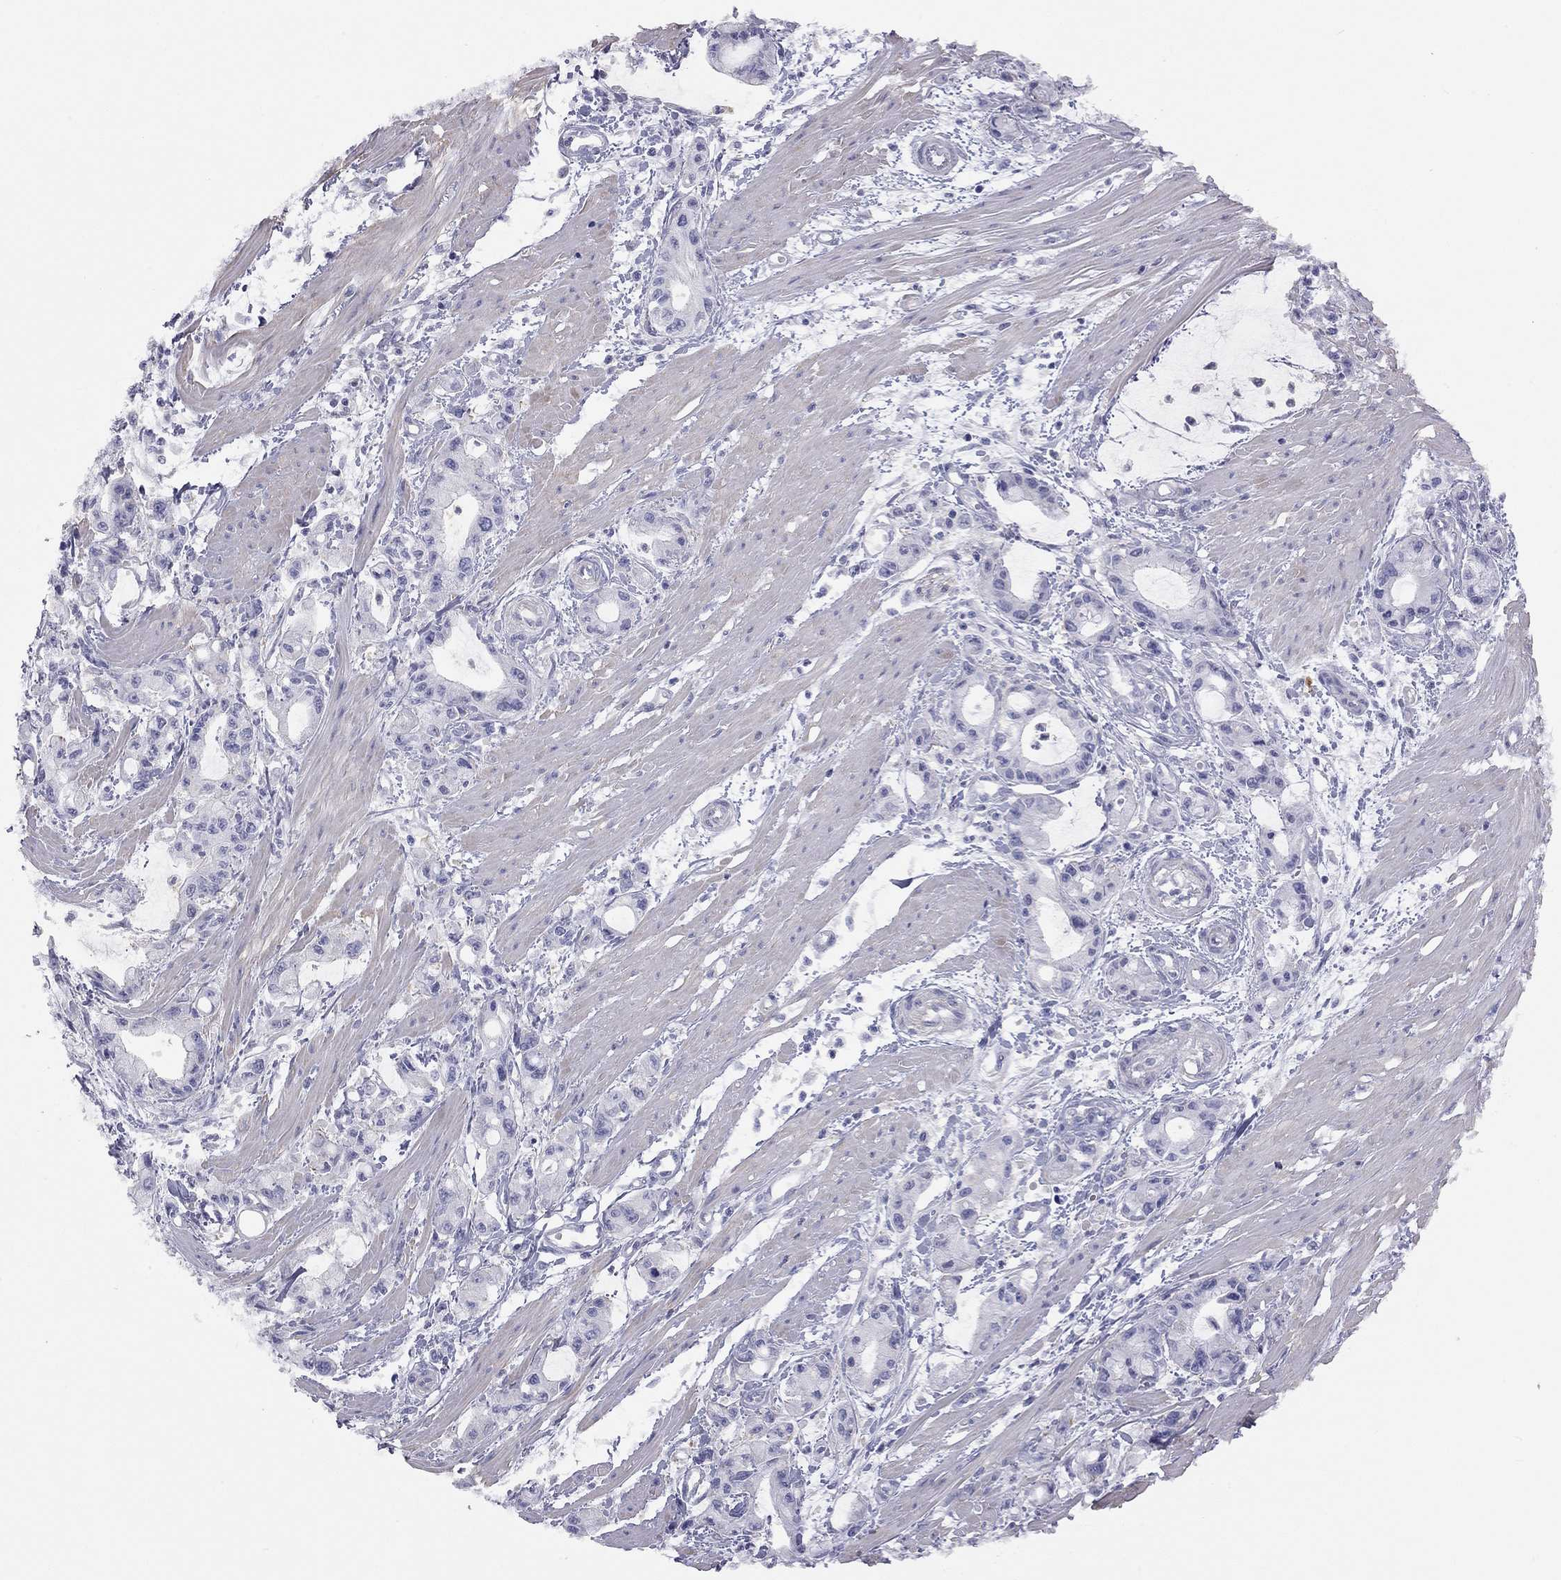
{"staining": {"intensity": "negative", "quantity": "none", "location": "none"}, "tissue": "pancreatic cancer", "cell_type": "Tumor cells", "image_type": "cancer", "snomed": [{"axis": "morphology", "description": "Adenocarcinoma, NOS"}, {"axis": "topography", "description": "Pancreas"}], "caption": "The immunohistochemistry (IHC) histopathology image has no significant expression in tumor cells of pancreatic adenocarcinoma tissue.", "gene": "ADCYAP1", "patient": {"sex": "male", "age": 48}}